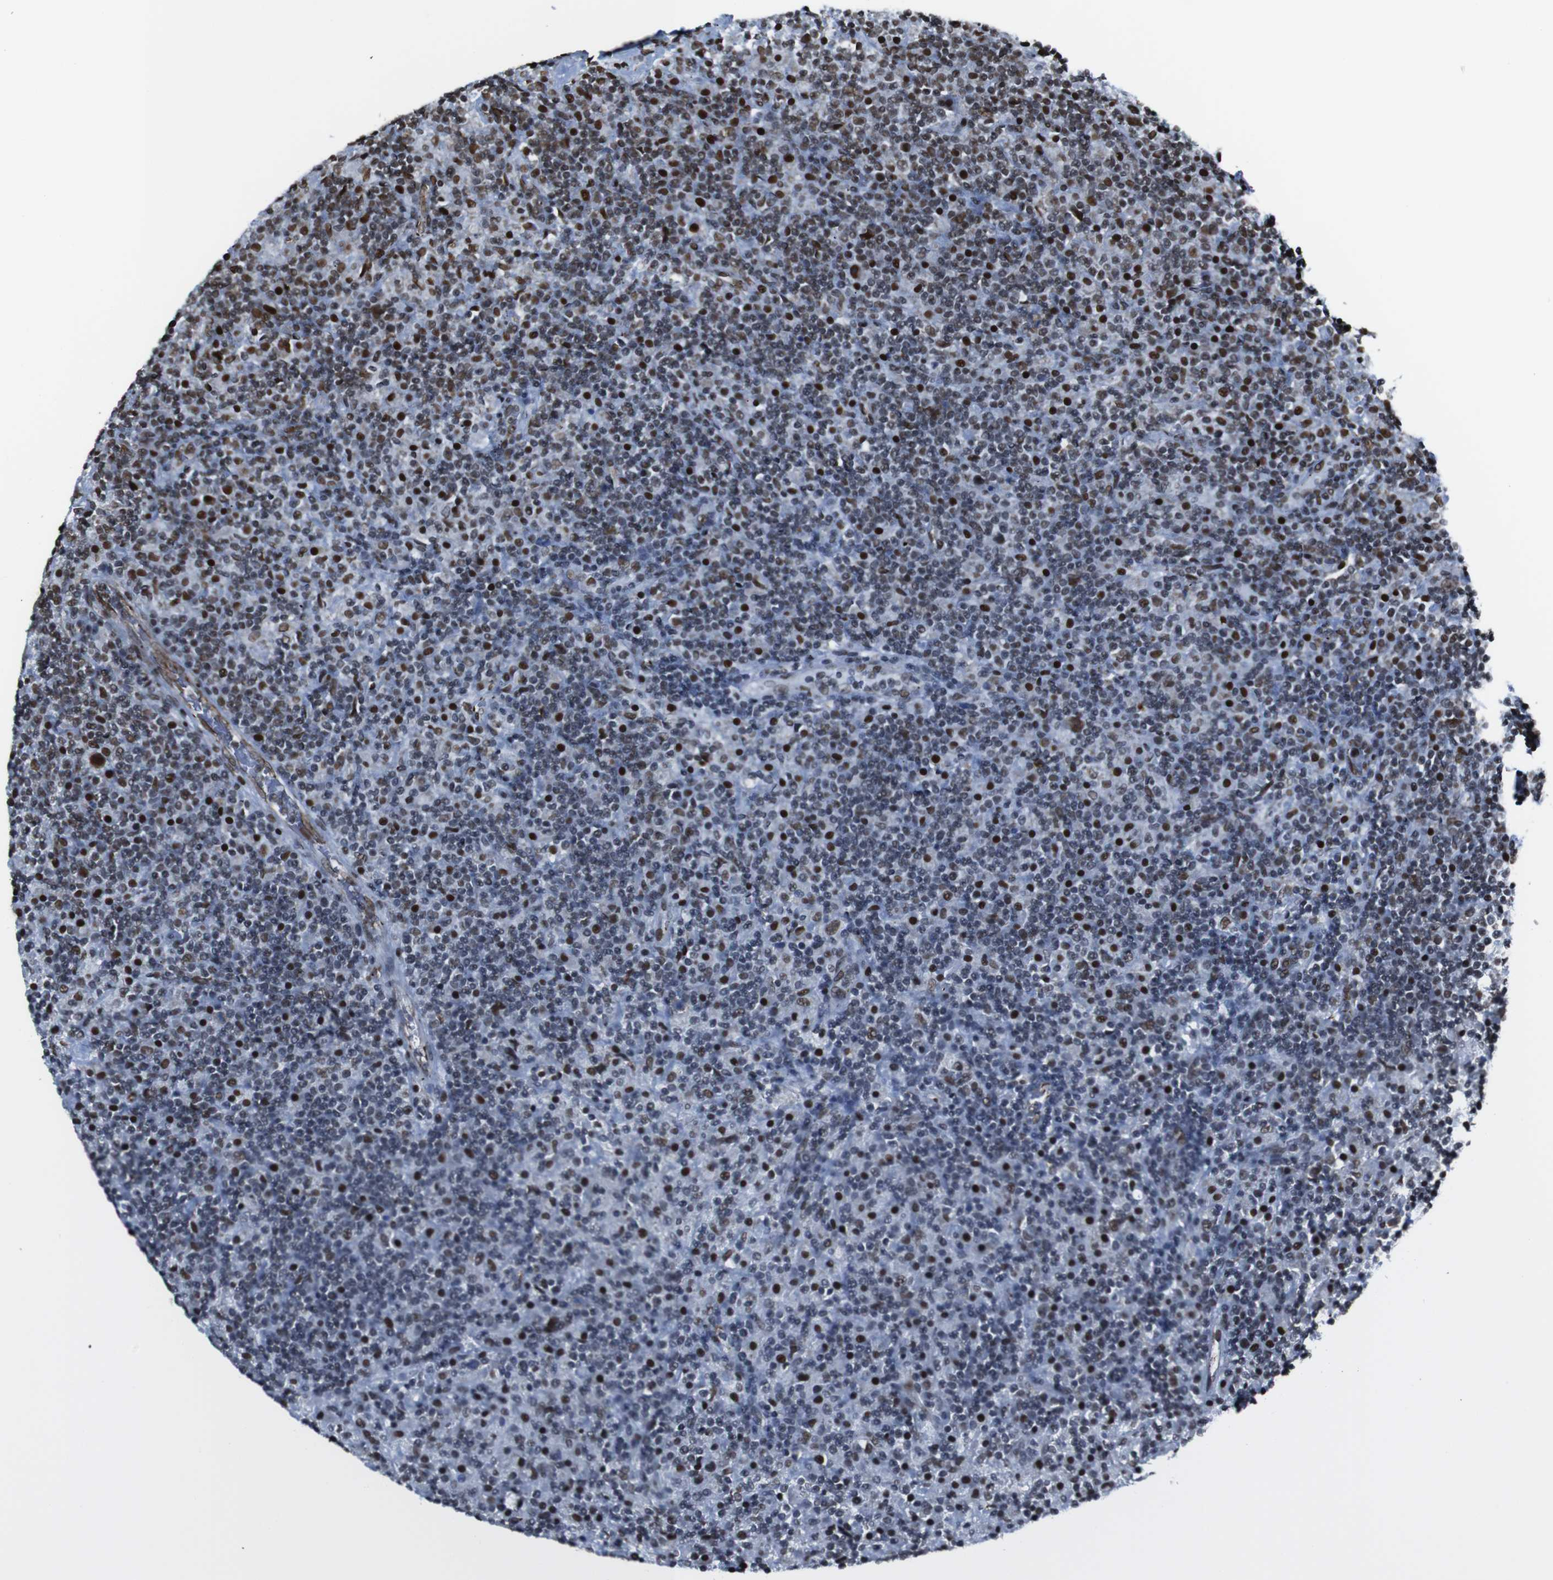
{"staining": {"intensity": "strong", "quantity": "25%-75%", "location": "nuclear"}, "tissue": "lymphoma", "cell_type": "Tumor cells", "image_type": "cancer", "snomed": [{"axis": "morphology", "description": "Hodgkin's disease, NOS"}, {"axis": "topography", "description": "Lymph node"}], "caption": "This histopathology image reveals Hodgkin's disease stained with IHC to label a protein in brown. The nuclear of tumor cells show strong positivity for the protein. Nuclei are counter-stained blue.", "gene": "ROMO1", "patient": {"sex": "male", "age": 70}}